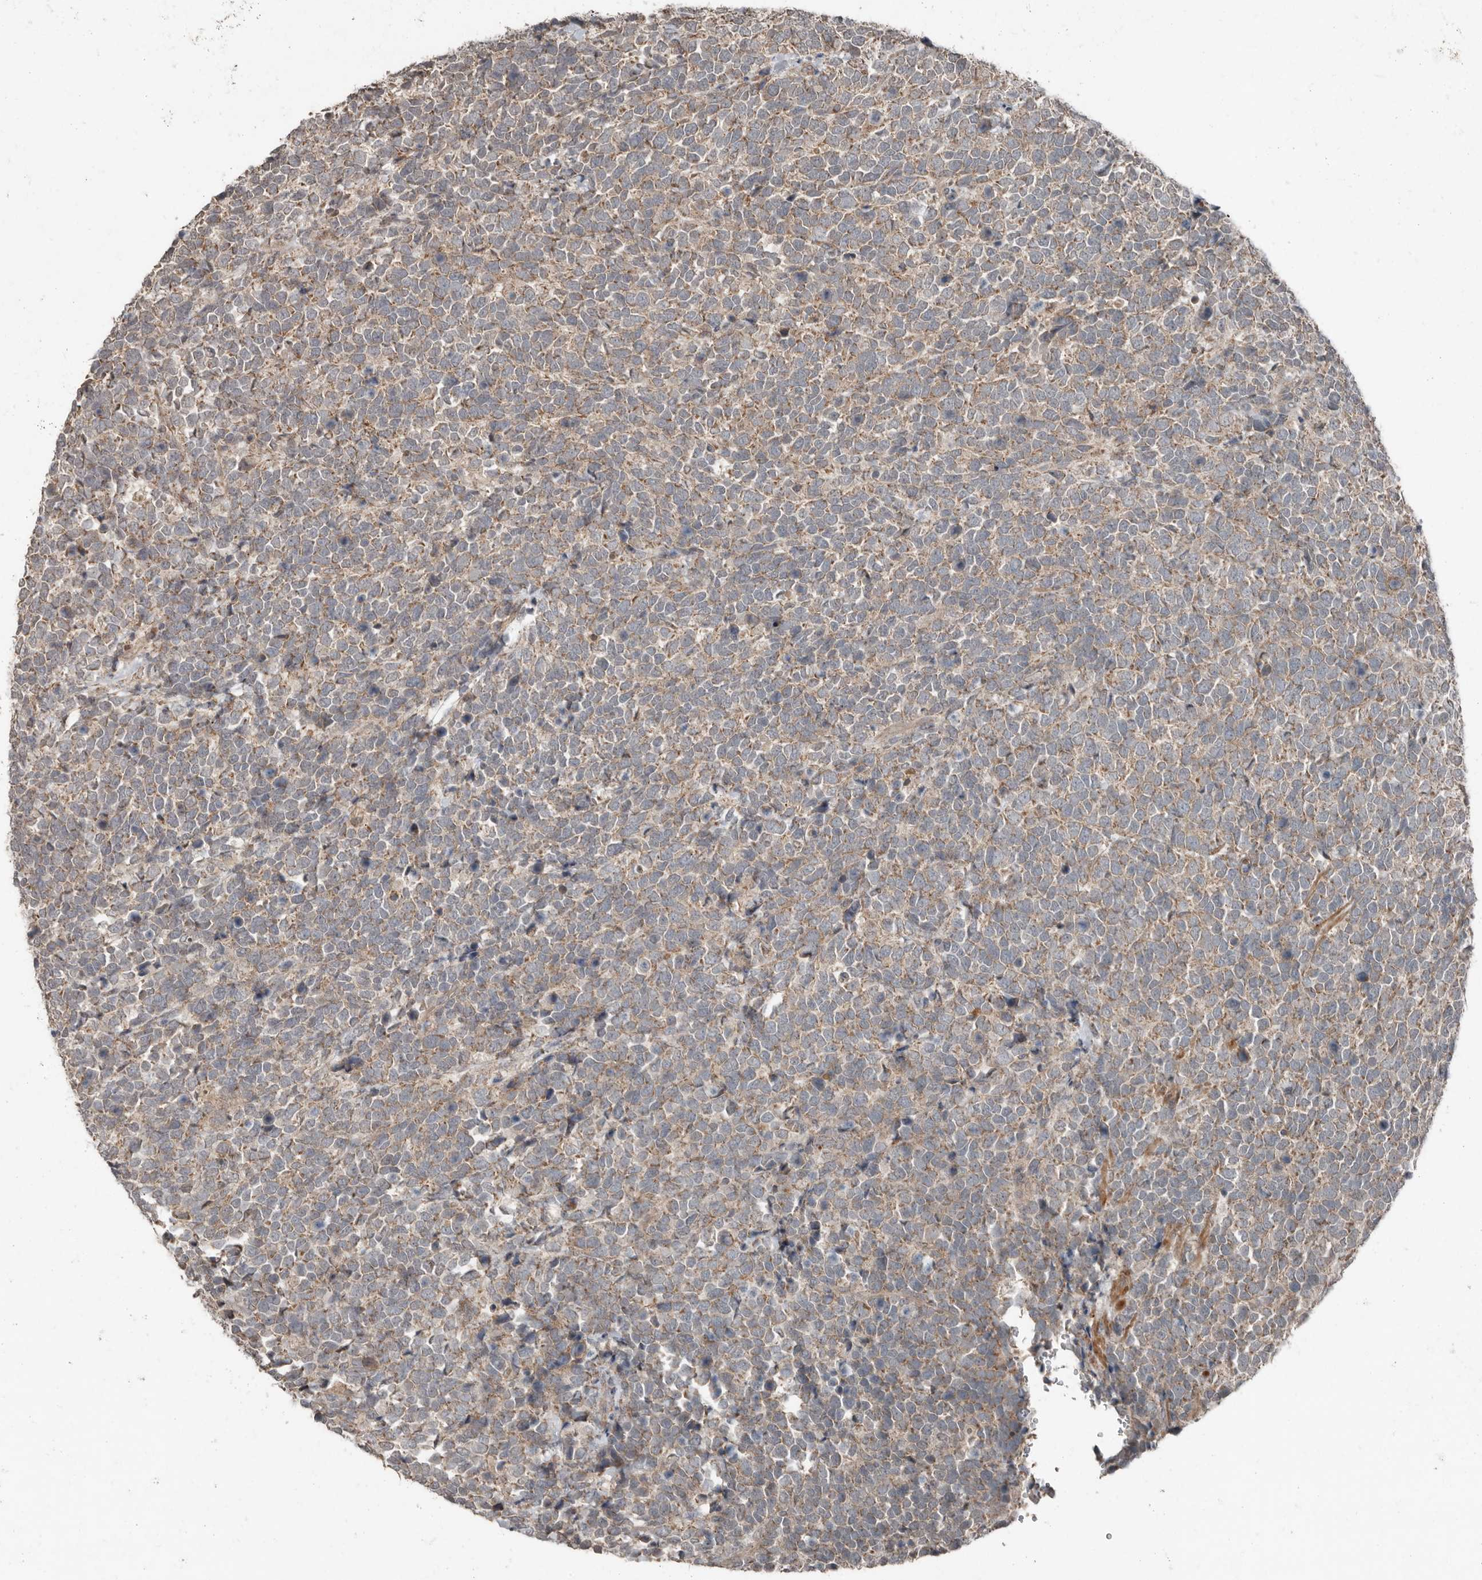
{"staining": {"intensity": "weak", "quantity": ">75%", "location": "cytoplasmic/membranous"}, "tissue": "urothelial cancer", "cell_type": "Tumor cells", "image_type": "cancer", "snomed": [{"axis": "morphology", "description": "Urothelial carcinoma, High grade"}, {"axis": "topography", "description": "Urinary bladder"}], "caption": "IHC histopathology image of urothelial cancer stained for a protein (brown), which demonstrates low levels of weak cytoplasmic/membranous staining in approximately >75% of tumor cells.", "gene": "SLC6A7", "patient": {"sex": "female", "age": 82}}